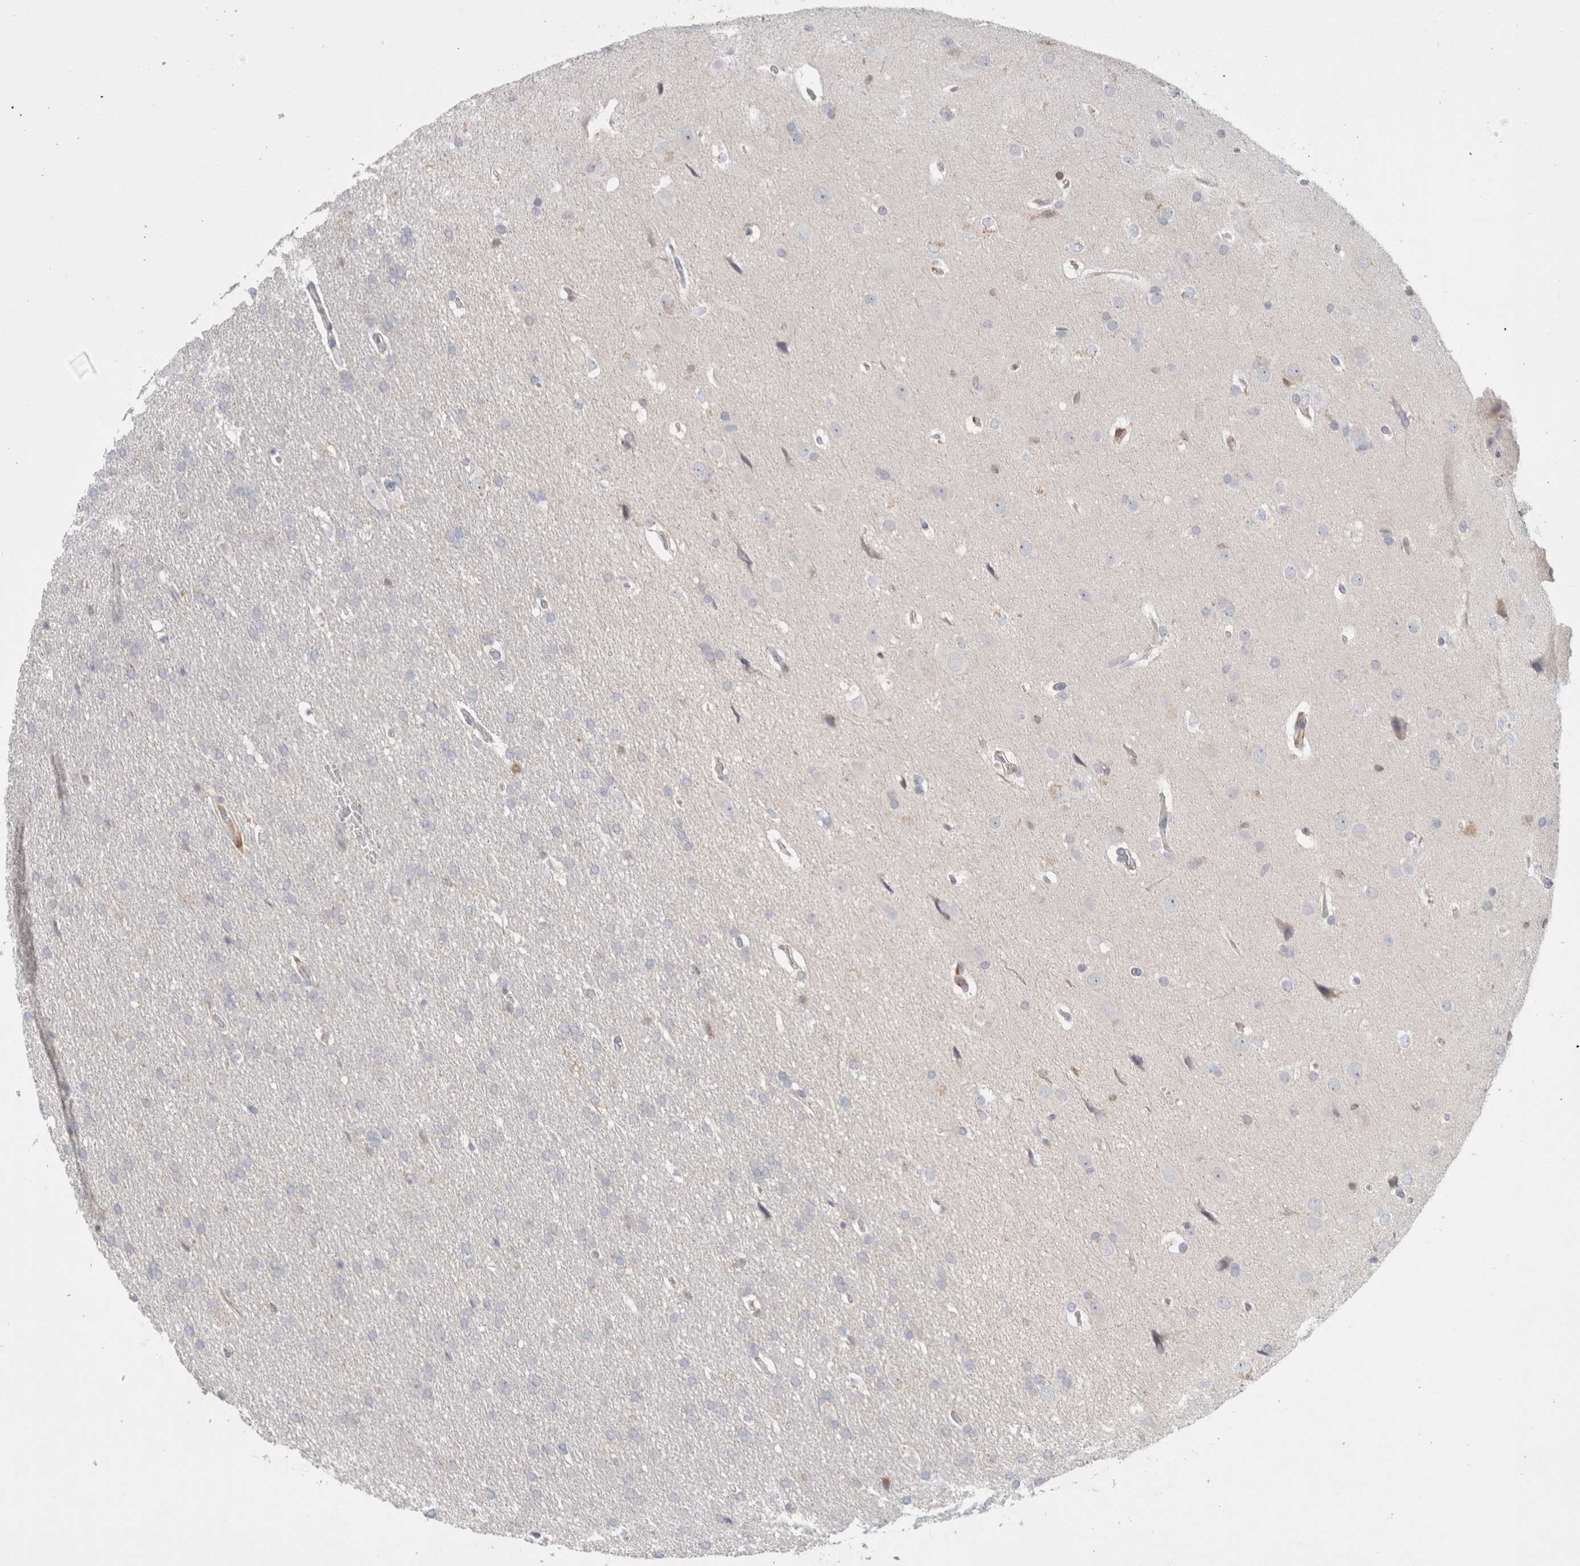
{"staining": {"intensity": "negative", "quantity": "none", "location": "none"}, "tissue": "glioma", "cell_type": "Tumor cells", "image_type": "cancer", "snomed": [{"axis": "morphology", "description": "Glioma, malignant, Low grade"}, {"axis": "topography", "description": "Brain"}], "caption": "Malignant low-grade glioma was stained to show a protein in brown. There is no significant staining in tumor cells.", "gene": "HPGDS", "patient": {"sex": "female", "age": 37}}